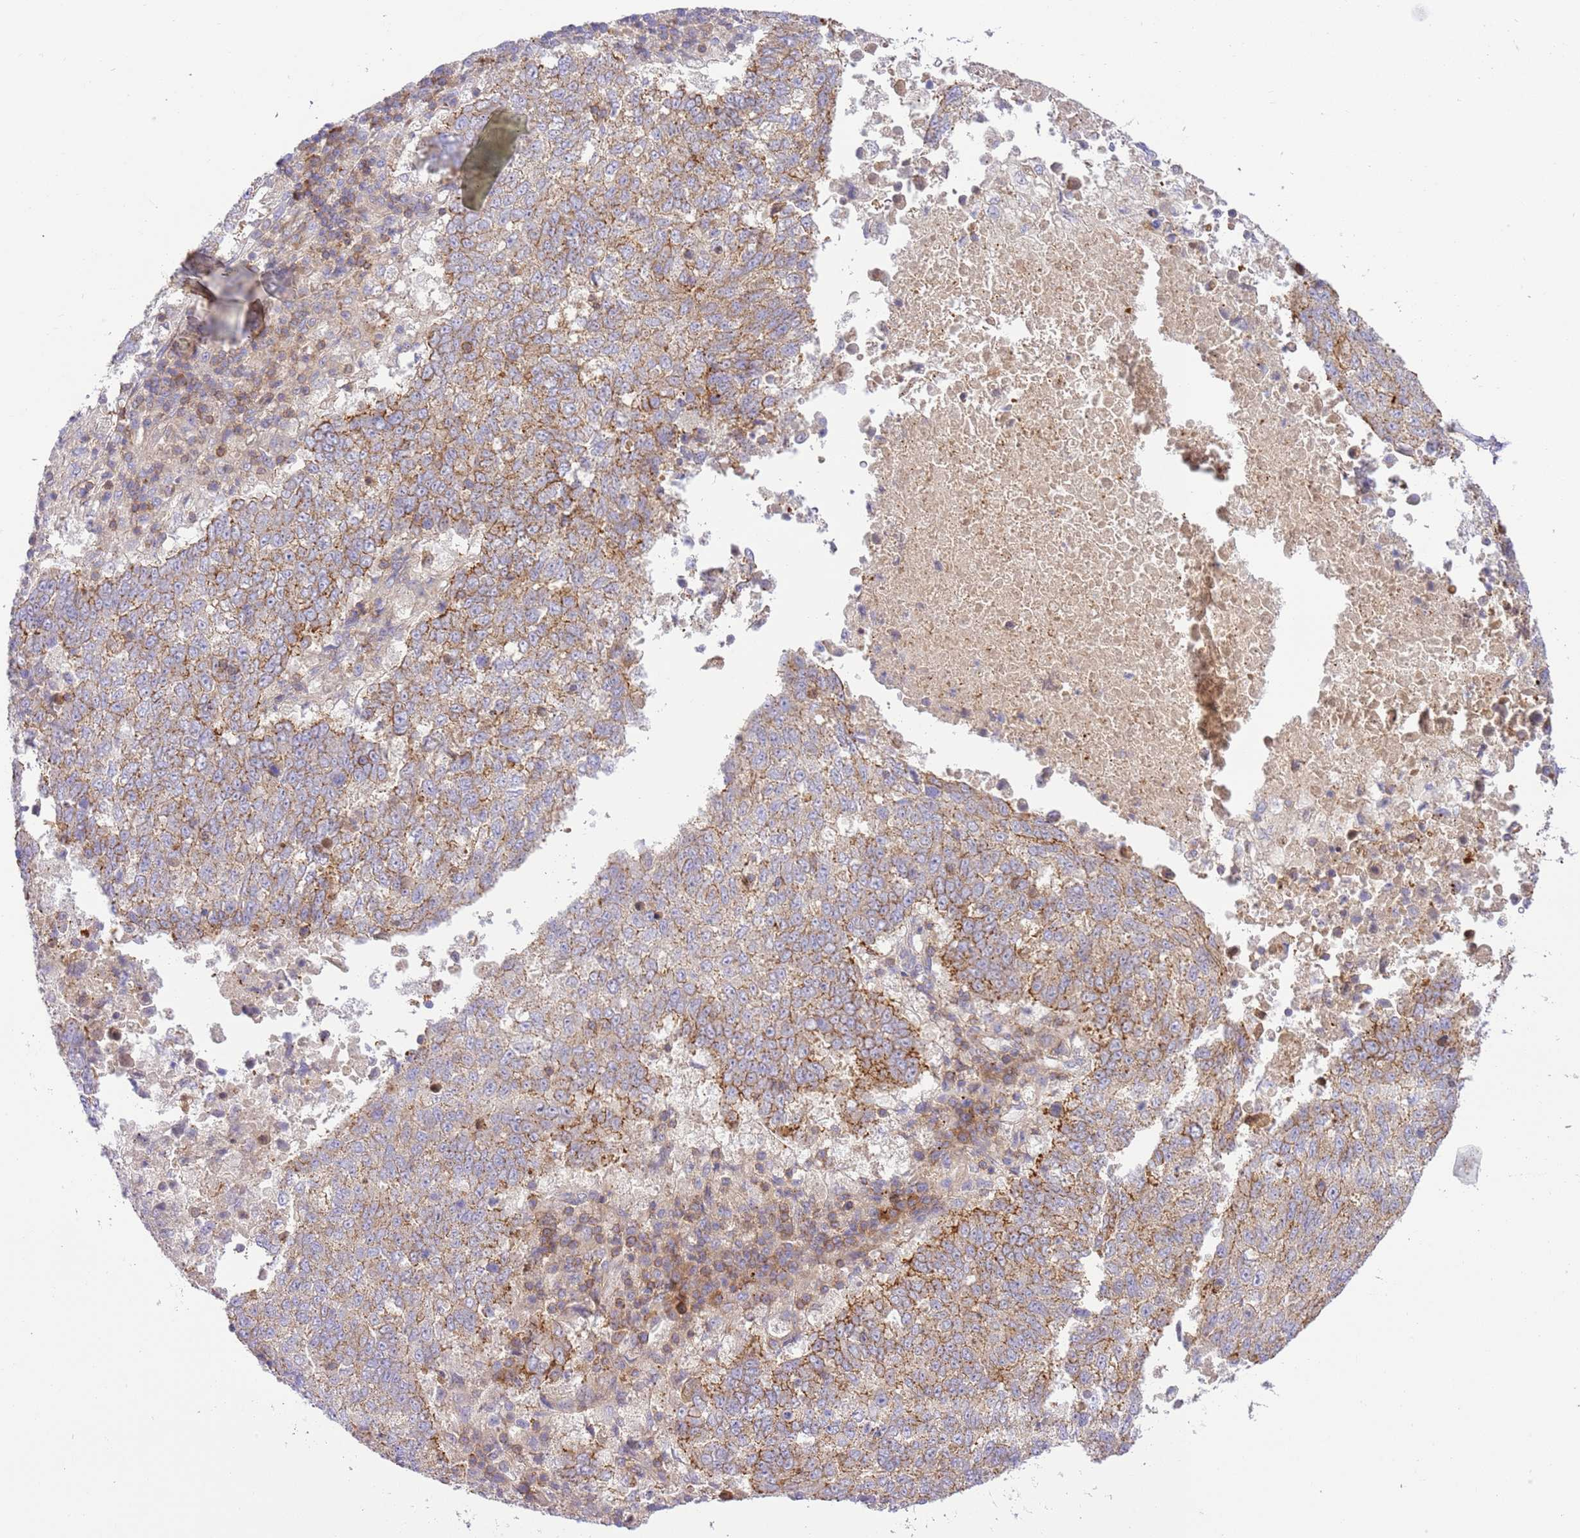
{"staining": {"intensity": "moderate", "quantity": "<25%", "location": "cytoplasmic/membranous"}, "tissue": "lung cancer", "cell_type": "Tumor cells", "image_type": "cancer", "snomed": [{"axis": "morphology", "description": "Squamous cell carcinoma, NOS"}, {"axis": "topography", "description": "Lung"}], "caption": "Protein expression analysis of squamous cell carcinoma (lung) exhibits moderate cytoplasmic/membranous expression in about <25% of tumor cells. Using DAB (brown) and hematoxylin (blue) stains, captured at high magnification using brightfield microscopy.", "gene": "EFCAB8", "patient": {"sex": "male", "age": 73}}